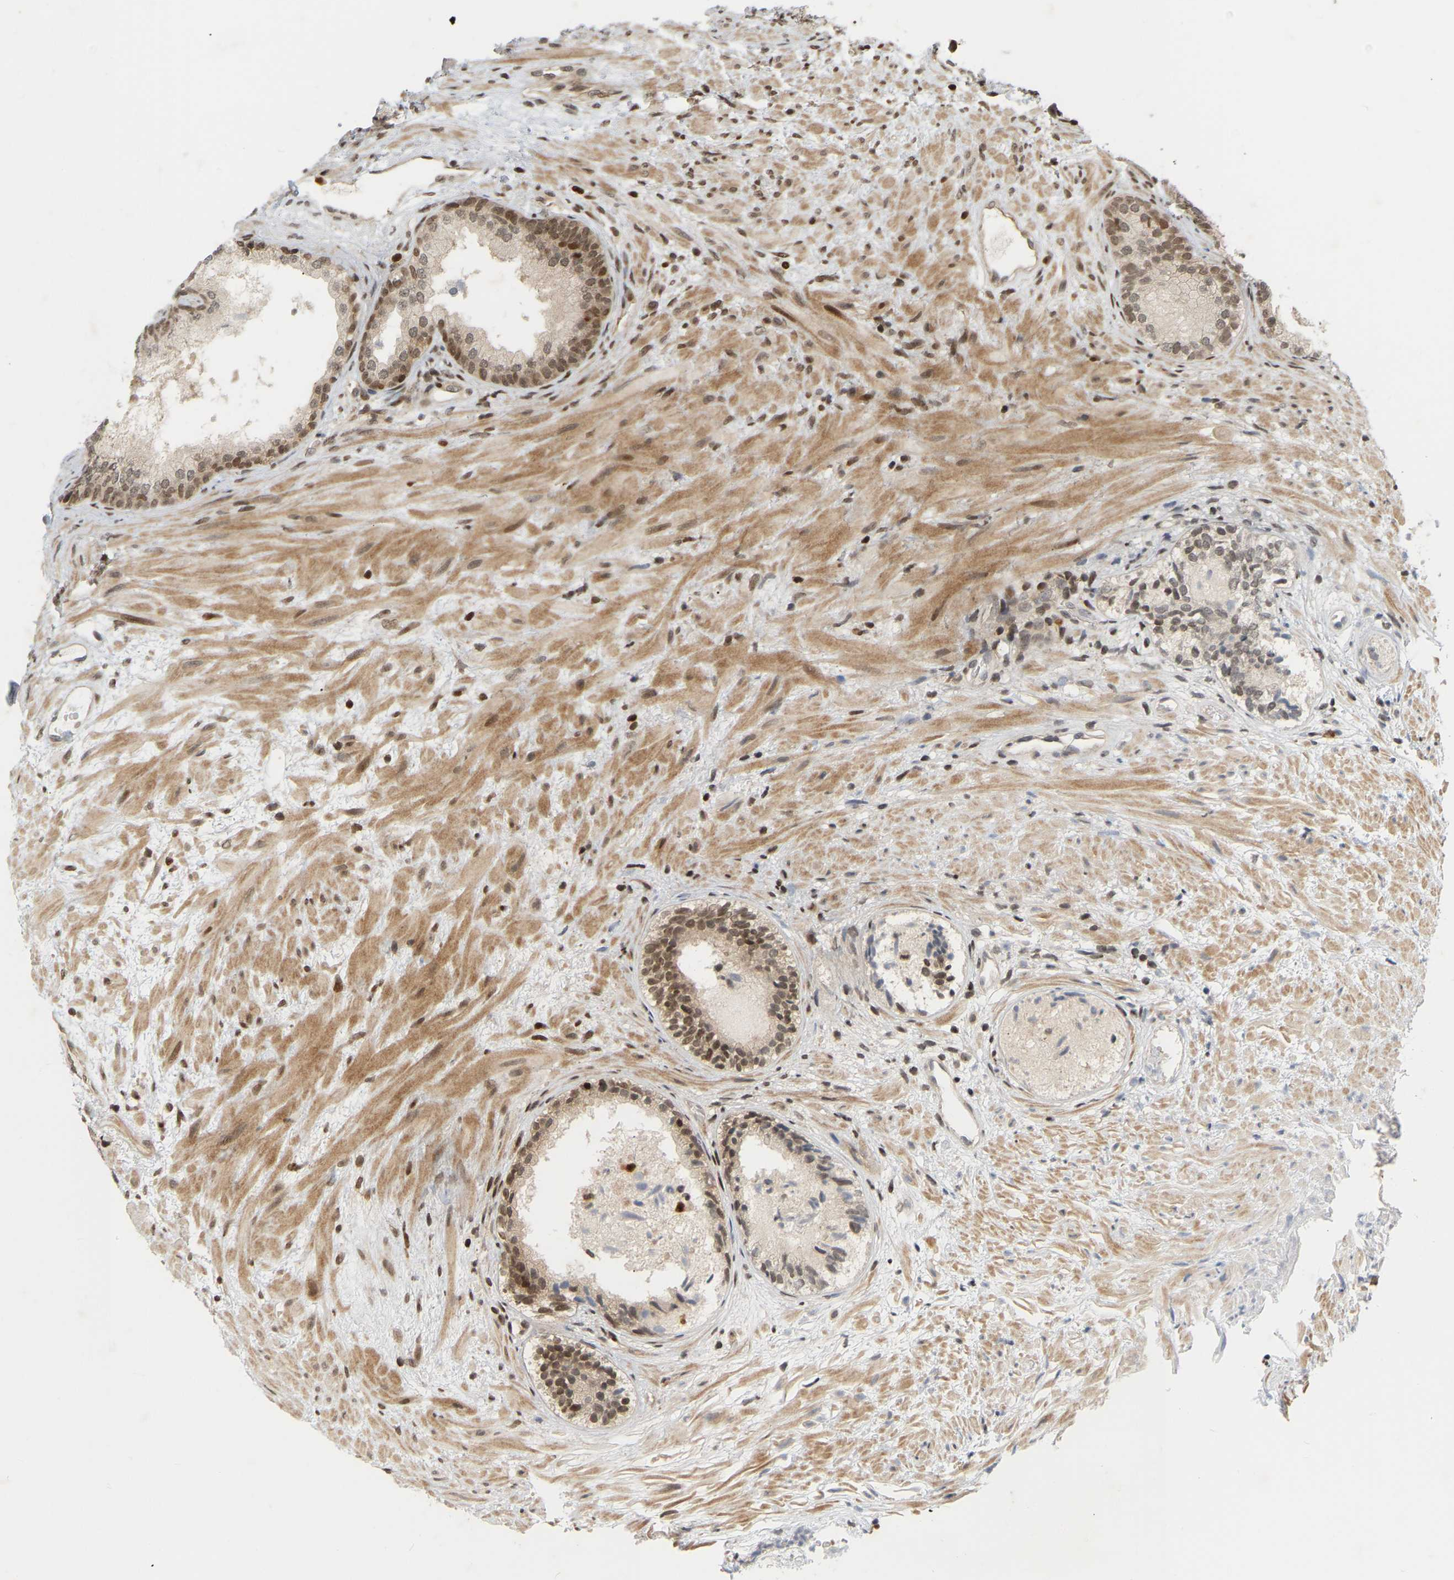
{"staining": {"intensity": "moderate", "quantity": "25%-75%", "location": "nuclear"}, "tissue": "prostate", "cell_type": "Glandular cells", "image_type": "normal", "snomed": [{"axis": "morphology", "description": "Normal tissue, NOS"}, {"axis": "topography", "description": "Prostate"}], "caption": "Glandular cells demonstrate moderate nuclear staining in approximately 25%-75% of cells in benign prostate. The protein is shown in brown color, while the nuclei are stained blue.", "gene": "NFE2L2", "patient": {"sex": "male", "age": 76}}